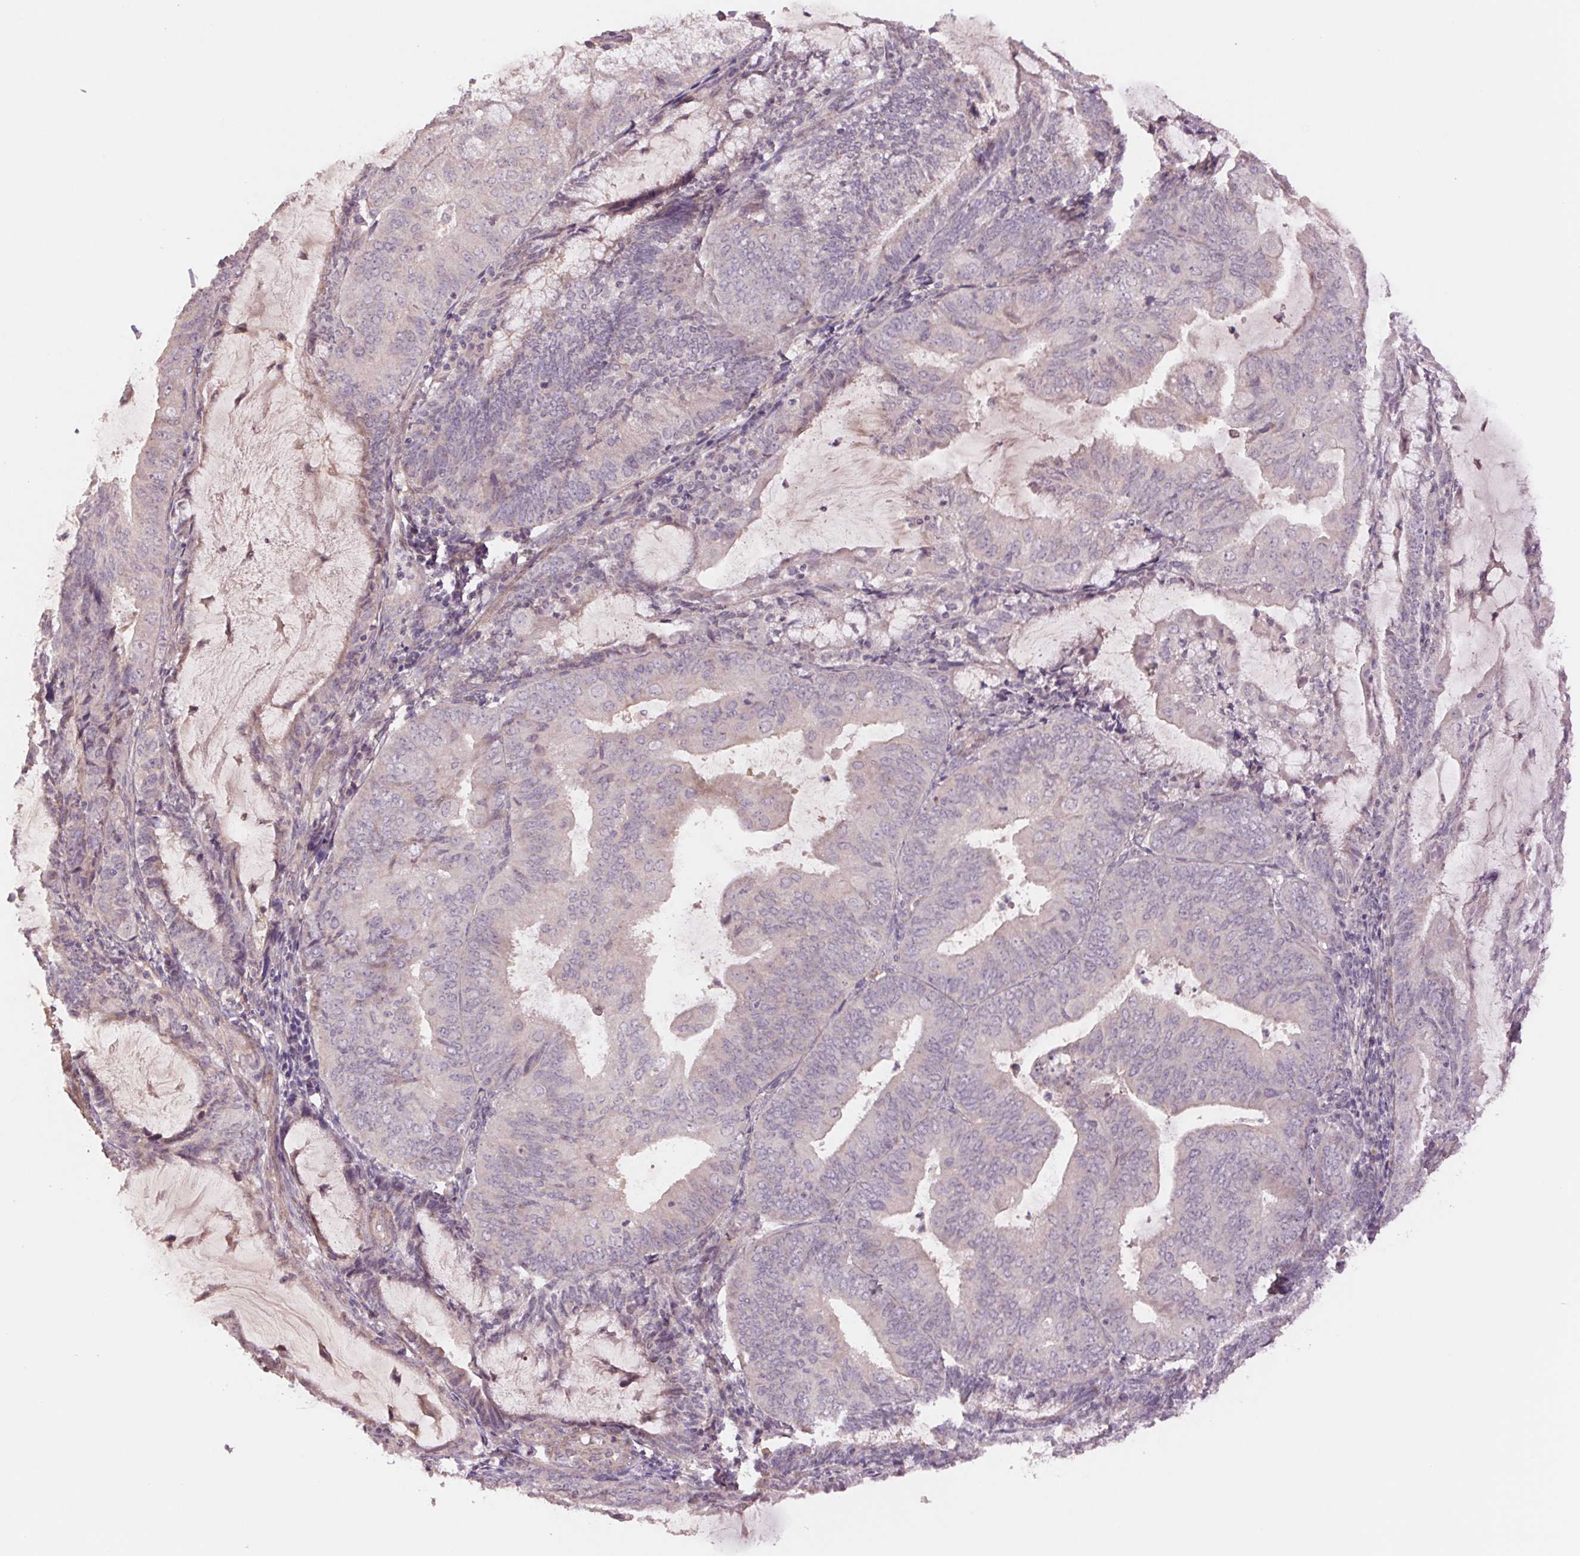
{"staining": {"intensity": "negative", "quantity": "none", "location": "none"}, "tissue": "endometrial cancer", "cell_type": "Tumor cells", "image_type": "cancer", "snomed": [{"axis": "morphology", "description": "Adenocarcinoma, NOS"}, {"axis": "topography", "description": "Endometrium"}], "caption": "Immunohistochemistry (IHC) micrograph of neoplastic tissue: adenocarcinoma (endometrial) stained with DAB (3,3'-diaminobenzidine) demonstrates no significant protein expression in tumor cells.", "gene": "PPIA", "patient": {"sex": "female", "age": 81}}